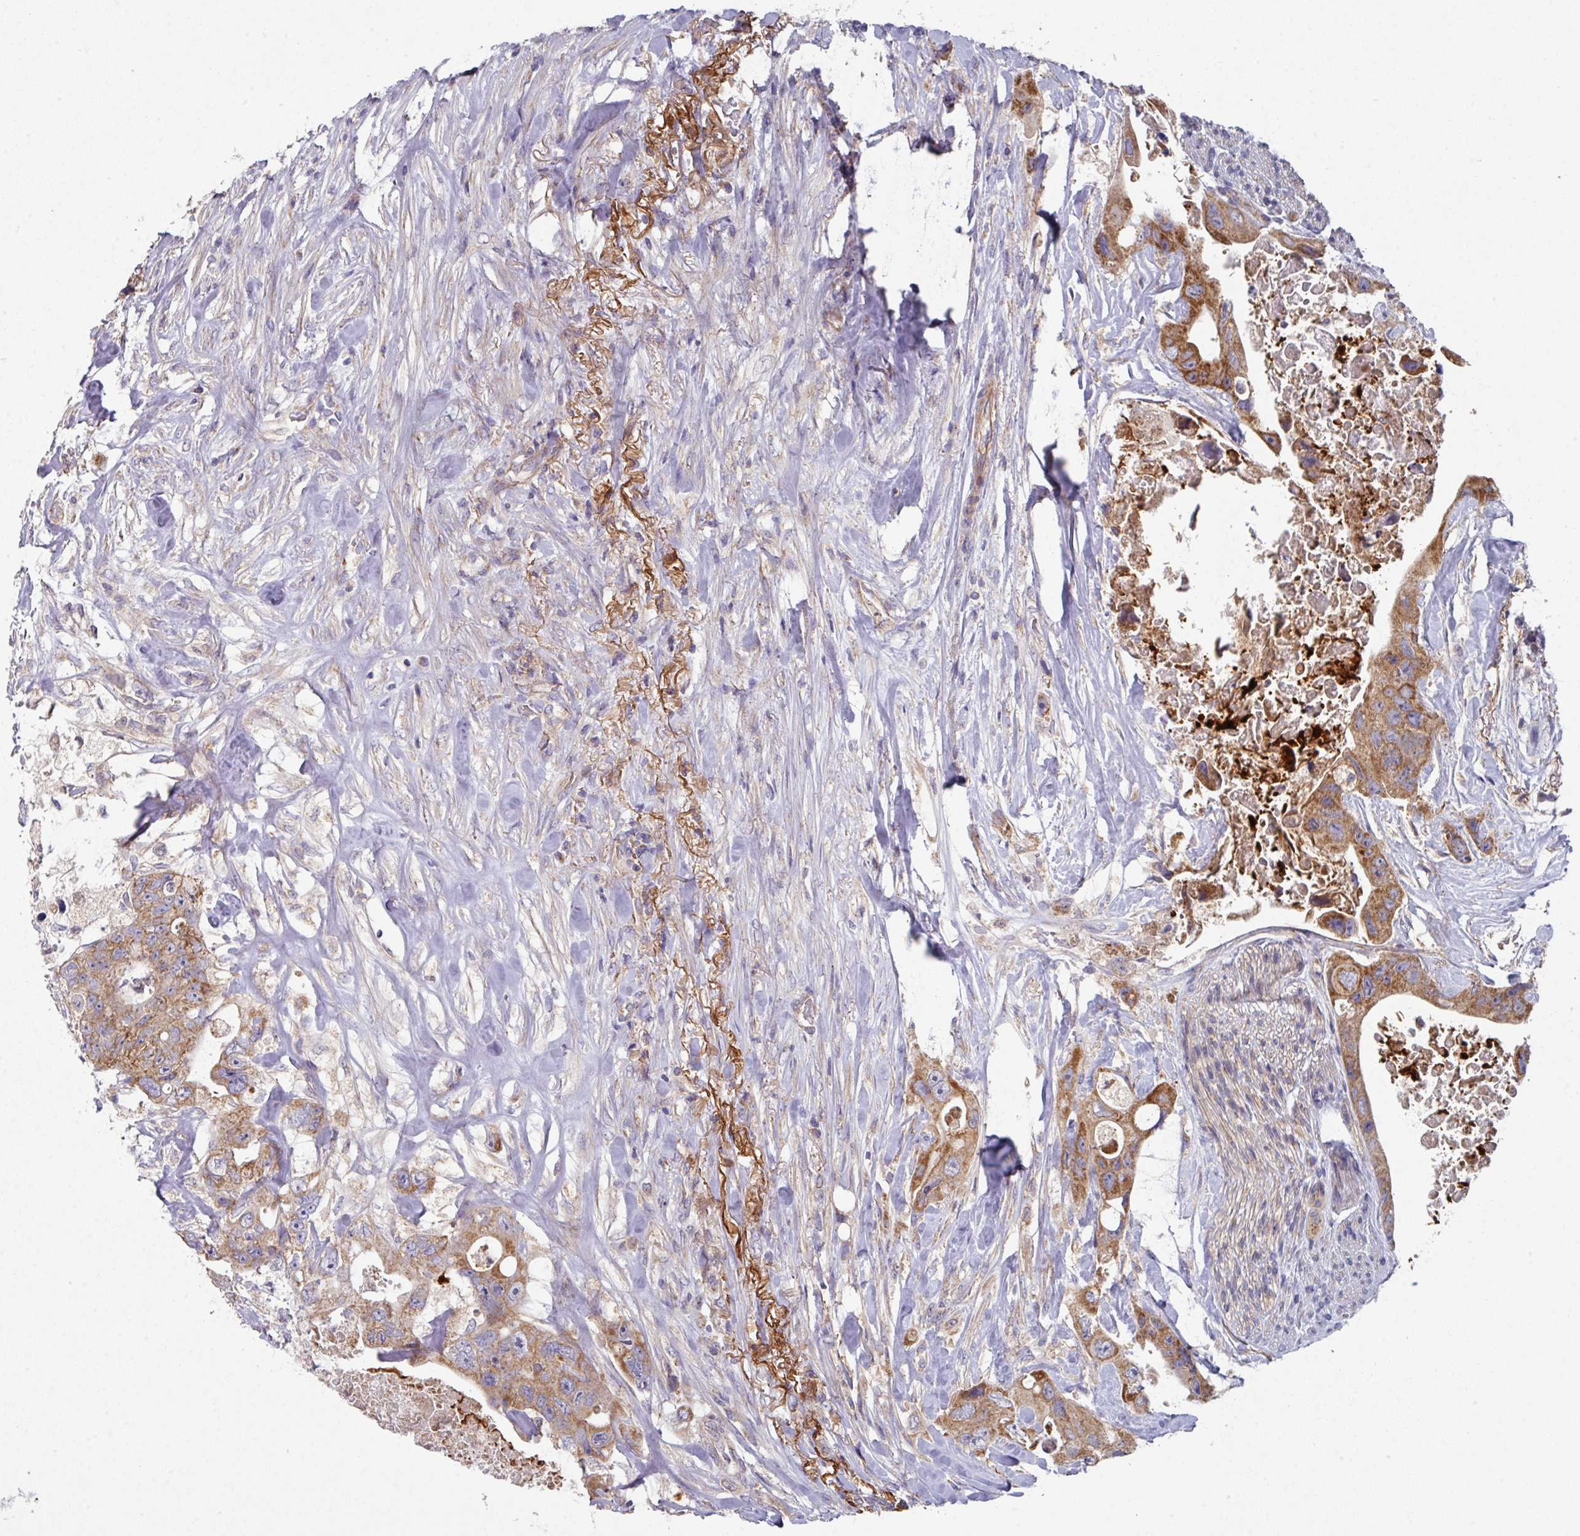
{"staining": {"intensity": "moderate", "quantity": ">75%", "location": "cytoplasmic/membranous"}, "tissue": "colorectal cancer", "cell_type": "Tumor cells", "image_type": "cancer", "snomed": [{"axis": "morphology", "description": "Adenocarcinoma, NOS"}, {"axis": "topography", "description": "Colon"}], "caption": "Brown immunohistochemical staining in human colorectal cancer displays moderate cytoplasmic/membranous expression in about >75% of tumor cells.", "gene": "DCAF12L2", "patient": {"sex": "female", "age": 46}}